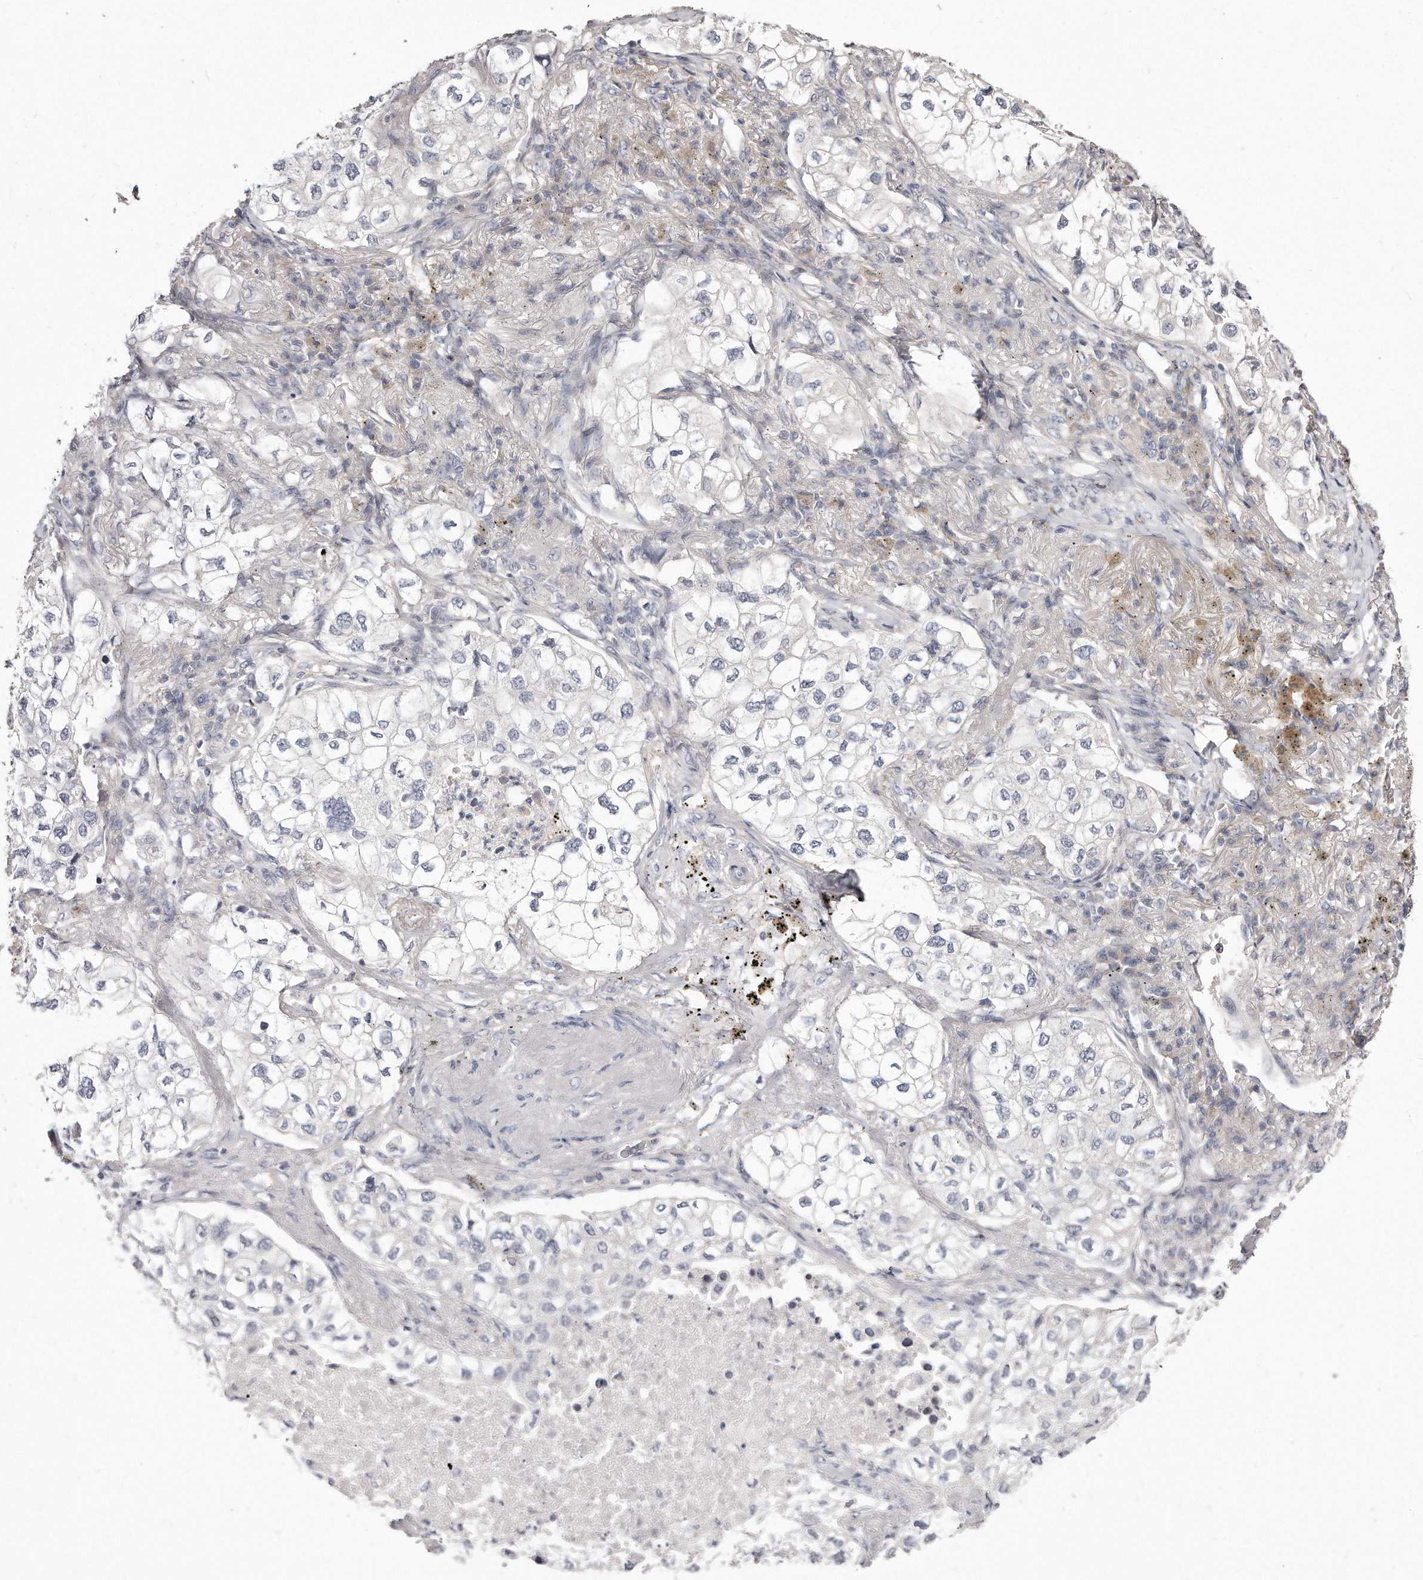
{"staining": {"intensity": "negative", "quantity": "none", "location": "none"}, "tissue": "lung cancer", "cell_type": "Tumor cells", "image_type": "cancer", "snomed": [{"axis": "morphology", "description": "Adenocarcinoma, NOS"}, {"axis": "topography", "description": "Lung"}], "caption": "An immunohistochemistry photomicrograph of lung cancer is shown. There is no staining in tumor cells of lung cancer.", "gene": "TTLL4", "patient": {"sex": "male", "age": 63}}